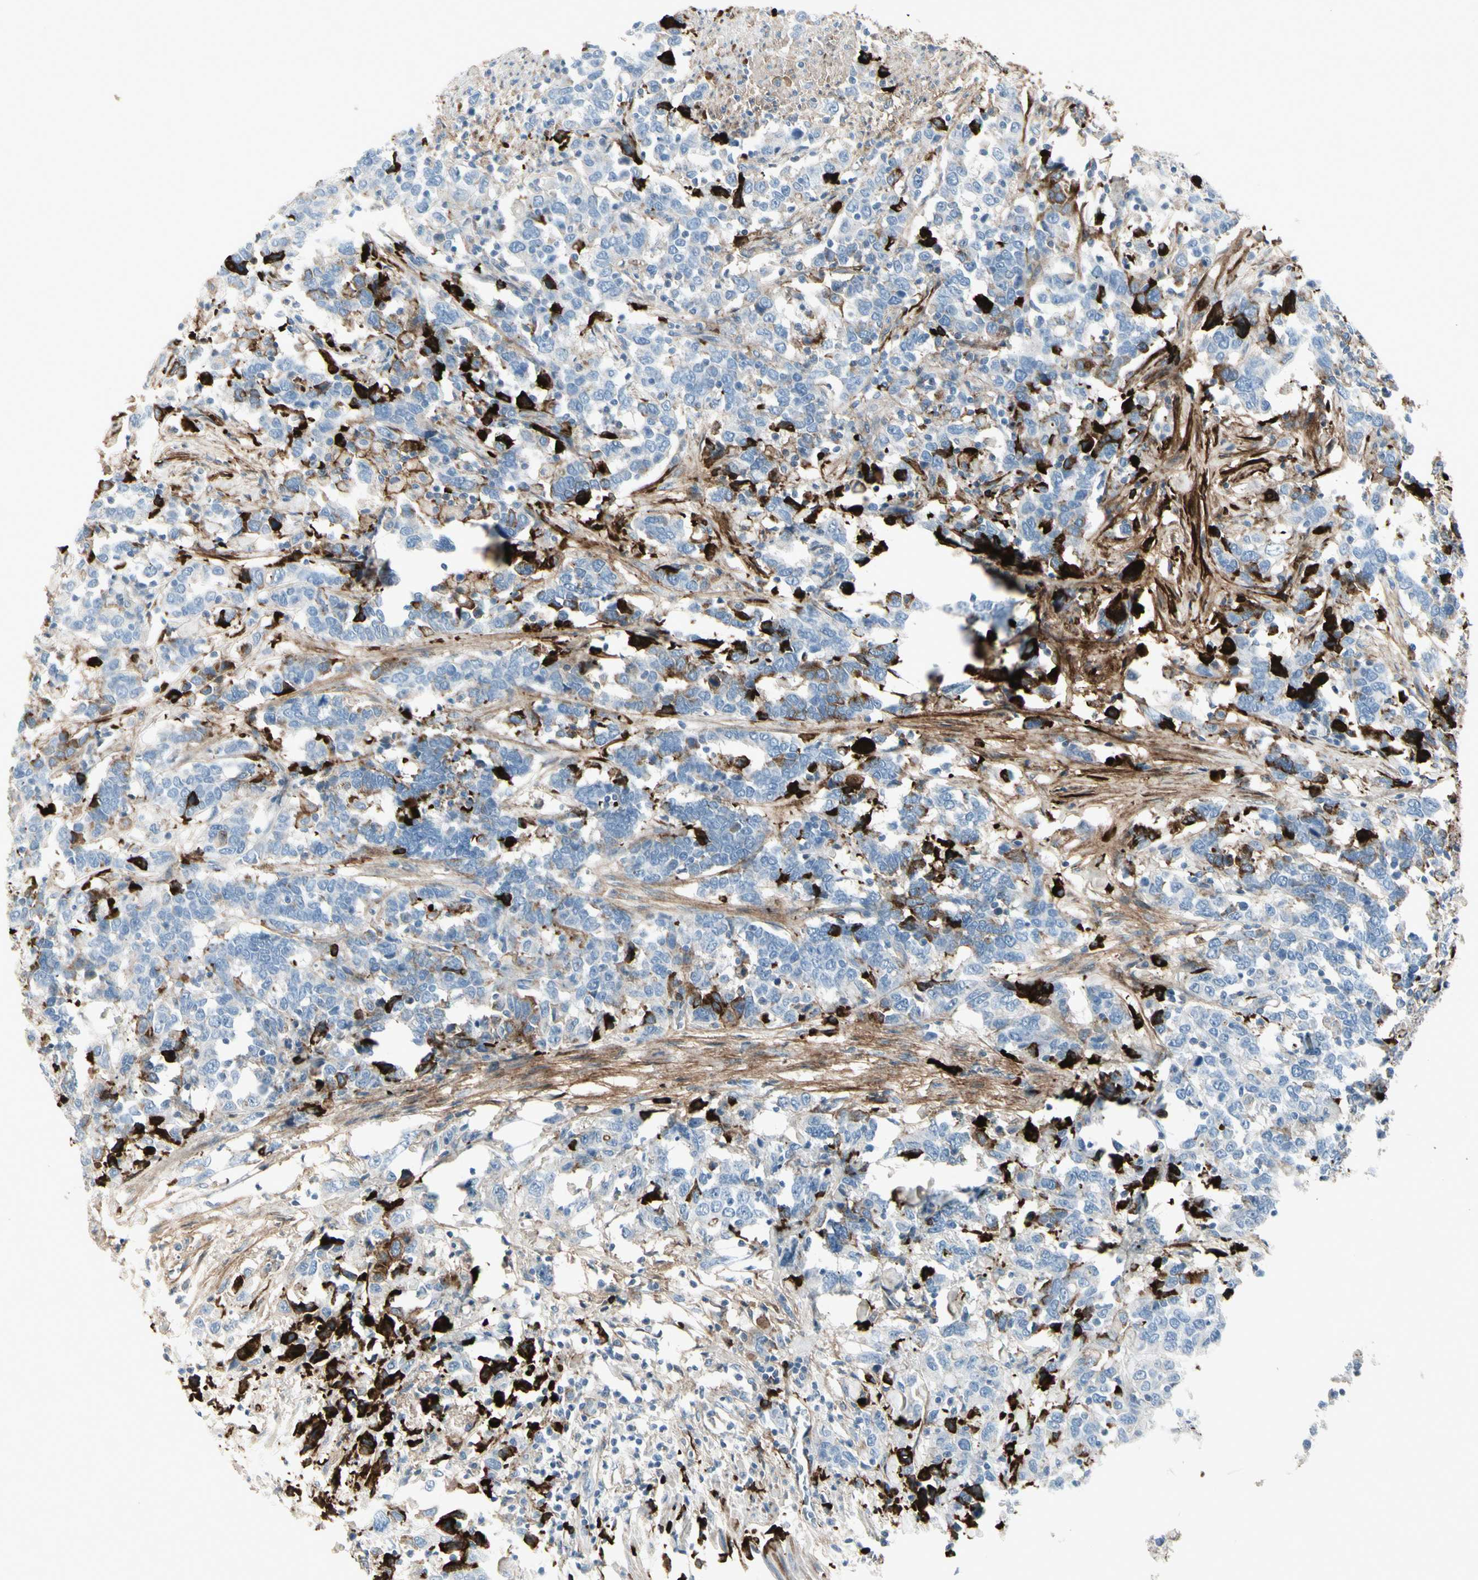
{"staining": {"intensity": "negative", "quantity": "none", "location": "none"}, "tissue": "urothelial cancer", "cell_type": "Tumor cells", "image_type": "cancer", "snomed": [{"axis": "morphology", "description": "Urothelial carcinoma, High grade"}, {"axis": "topography", "description": "Urinary bladder"}], "caption": "Micrograph shows no significant protein staining in tumor cells of urothelial carcinoma (high-grade).", "gene": "IGHG1", "patient": {"sex": "male", "age": 61}}